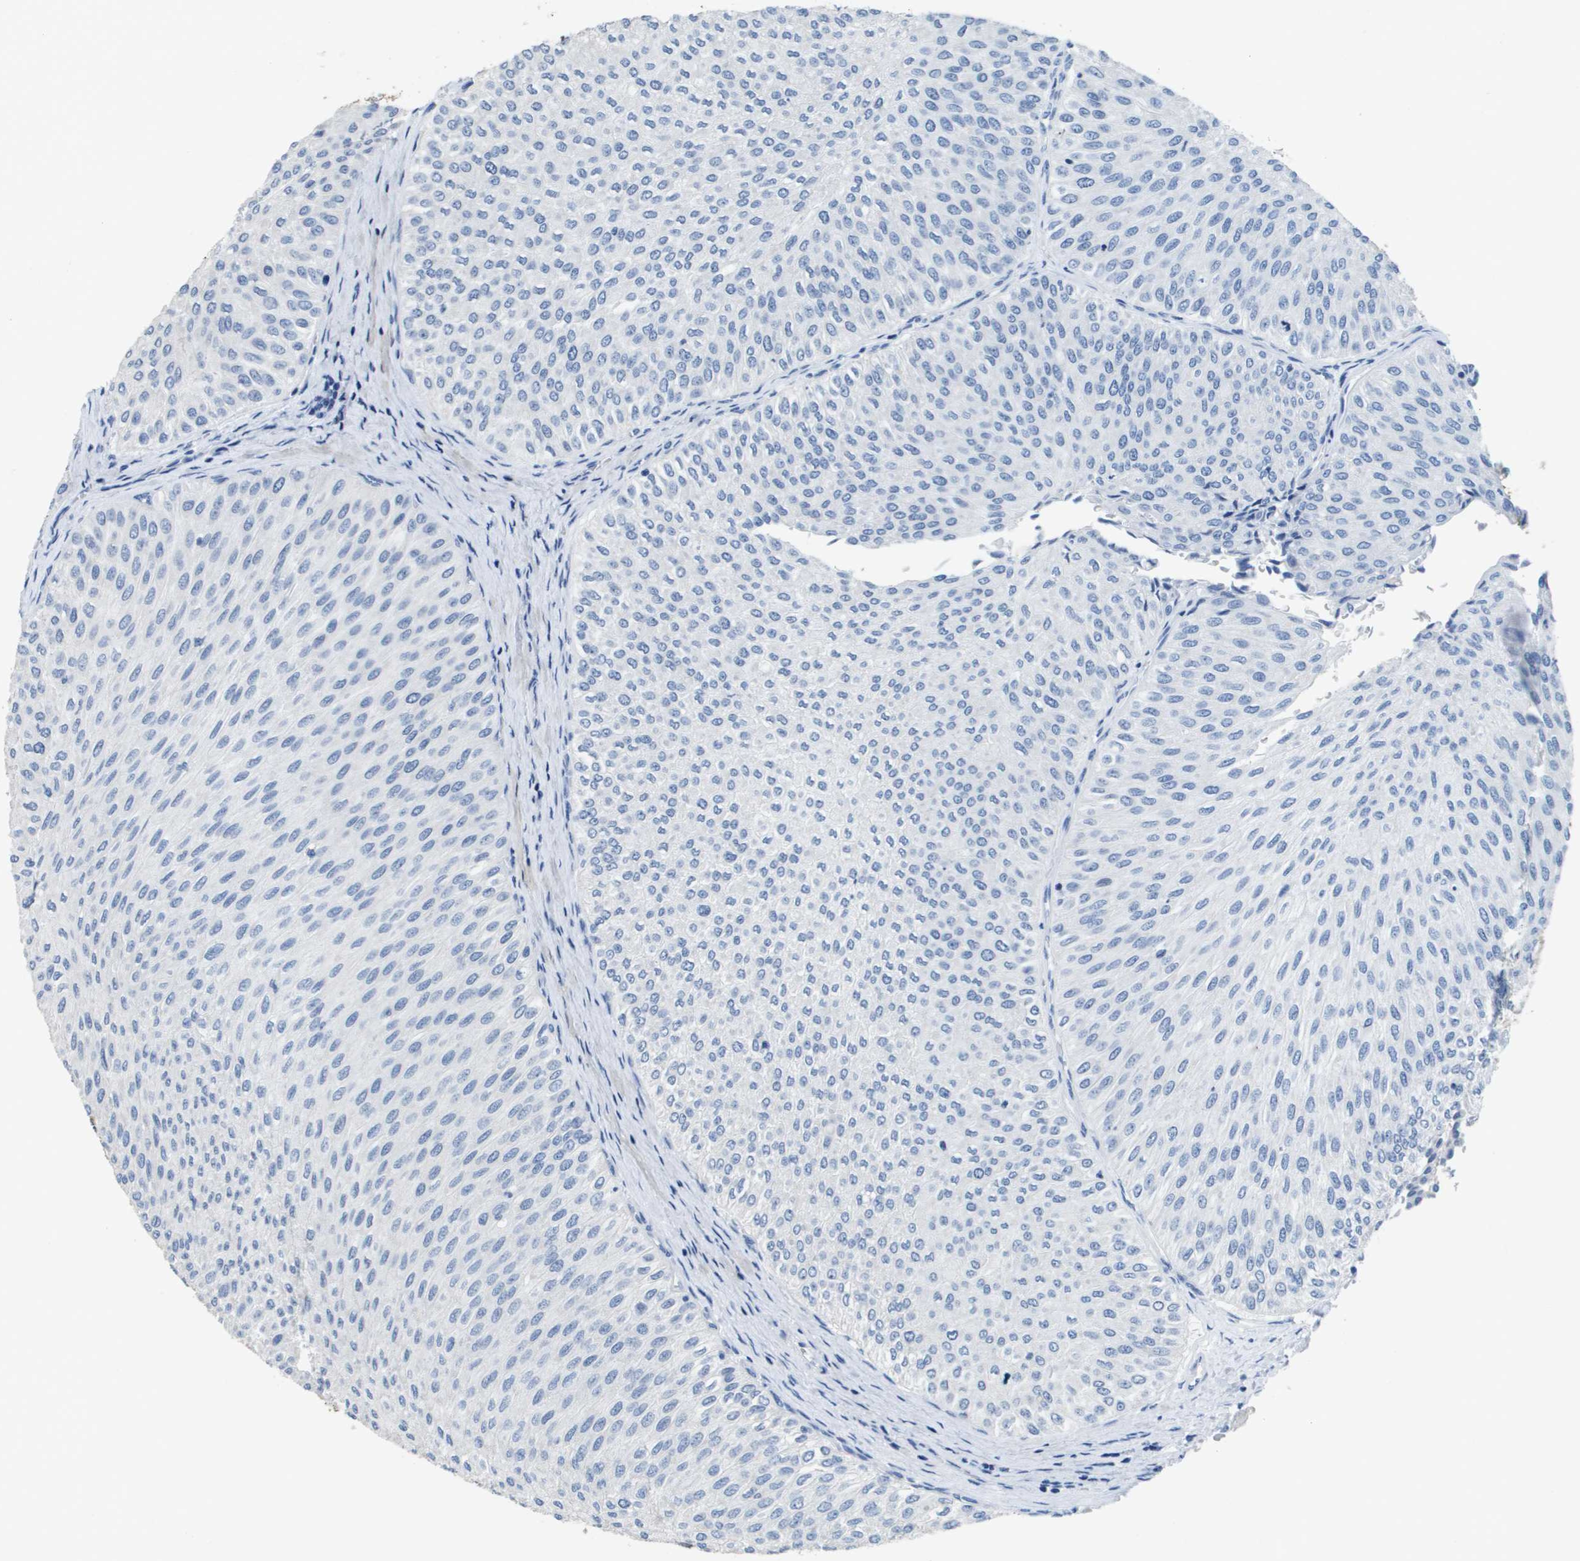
{"staining": {"intensity": "negative", "quantity": "none", "location": "none"}, "tissue": "urothelial cancer", "cell_type": "Tumor cells", "image_type": "cancer", "snomed": [{"axis": "morphology", "description": "Urothelial carcinoma, Low grade"}, {"axis": "topography", "description": "Urinary bladder"}], "caption": "Human urothelial cancer stained for a protein using immunohistochemistry (IHC) demonstrates no staining in tumor cells.", "gene": "MT3", "patient": {"sex": "male", "age": 78}}